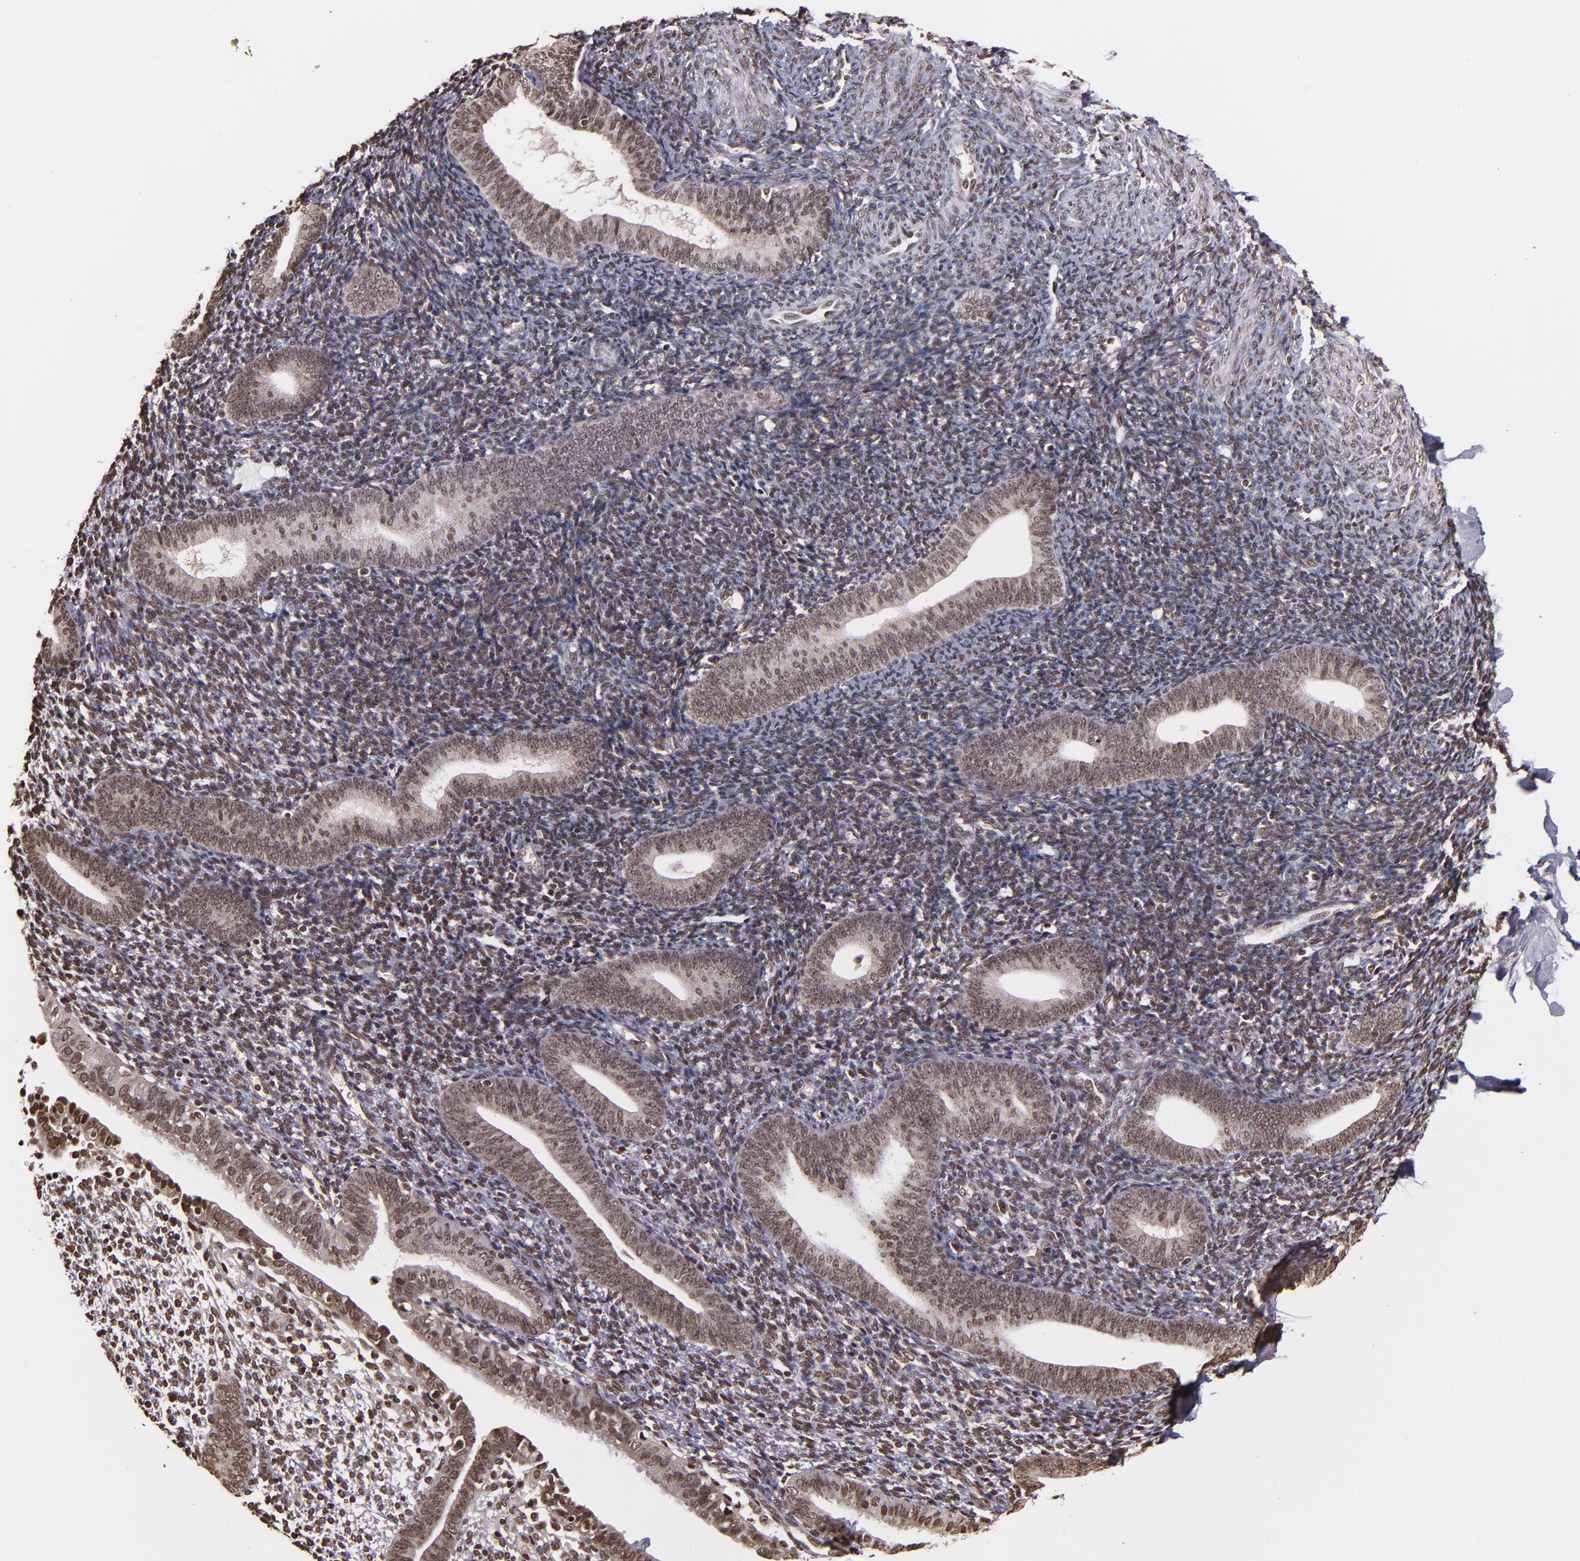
{"staining": {"intensity": "moderate", "quantity": ">75%", "location": "nuclear"}, "tissue": "endometrium", "cell_type": "Cells in endometrial stroma", "image_type": "normal", "snomed": [{"axis": "morphology", "description": "Normal tissue, NOS"}, {"axis": "topography", "description": "Smooth muscle"}, {"axis": "topography", "description": "Endometrium"}], "caption": "Endometrium stained with a brown dye exhibits moderate nuclear positive positivity in approximately >75% of cells in endometrial stroma.", "gene": "CUL3", "patient": {"sex": "female", "age": 57}}